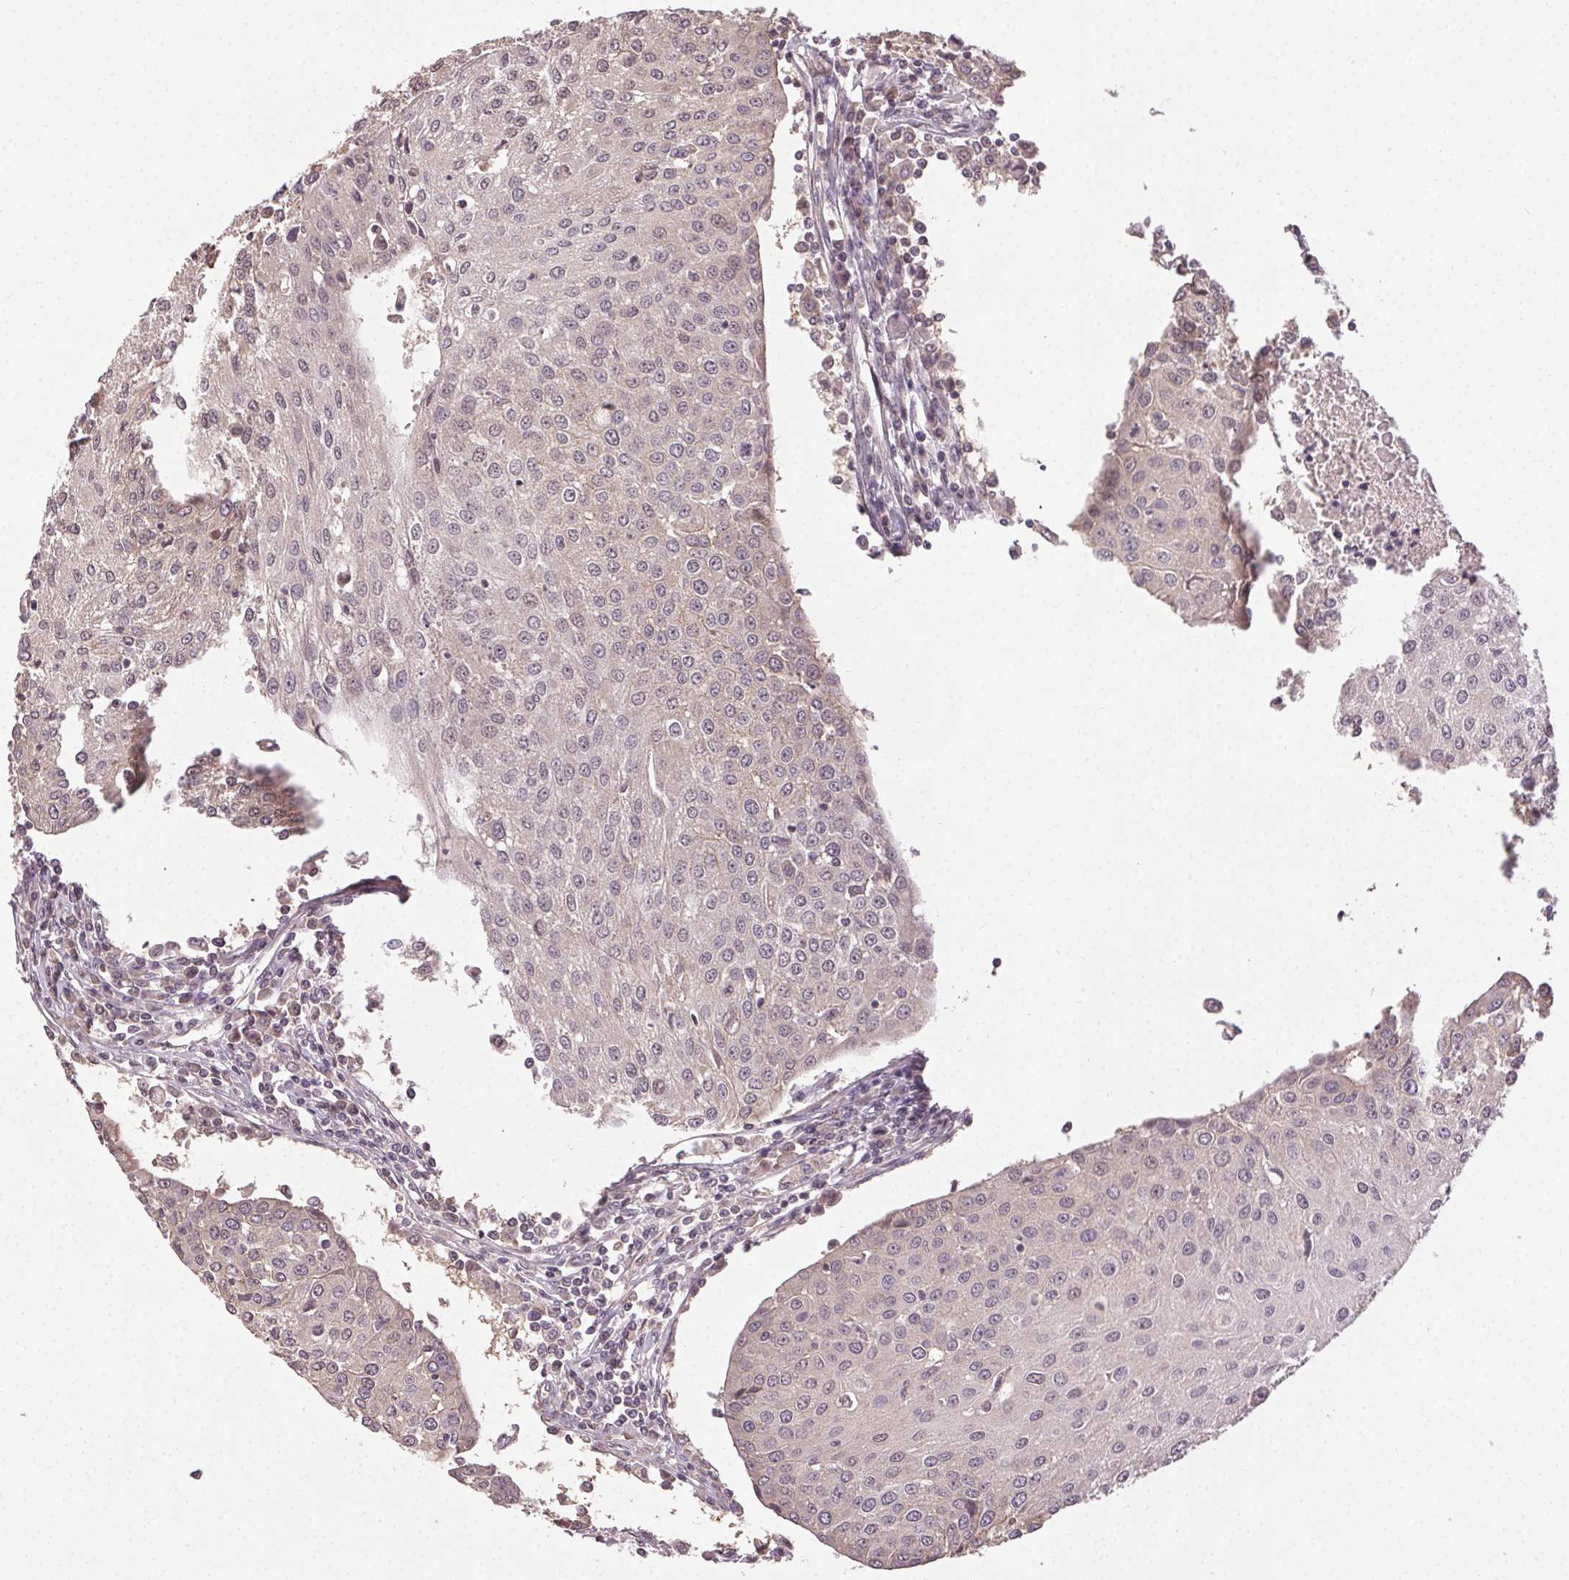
{"staining": {"intensity": "negative", "quantity": "none", "location": "none"}, "tissue": "urothelial cancer", "cell_type": "Tumor cells", "image_type": "cancer", "snomed": [{"axis": "morphology", "description": "Urothelial carcinoma, High grade"}, {"axis": "topography", "description": "Urinary bladder"}], "caption": "A micrograph of human urothelial cancer is negative for staining in tumor cells.", "gene": "ATP1B3", "patient": {"sex": "female", "age": 85}}